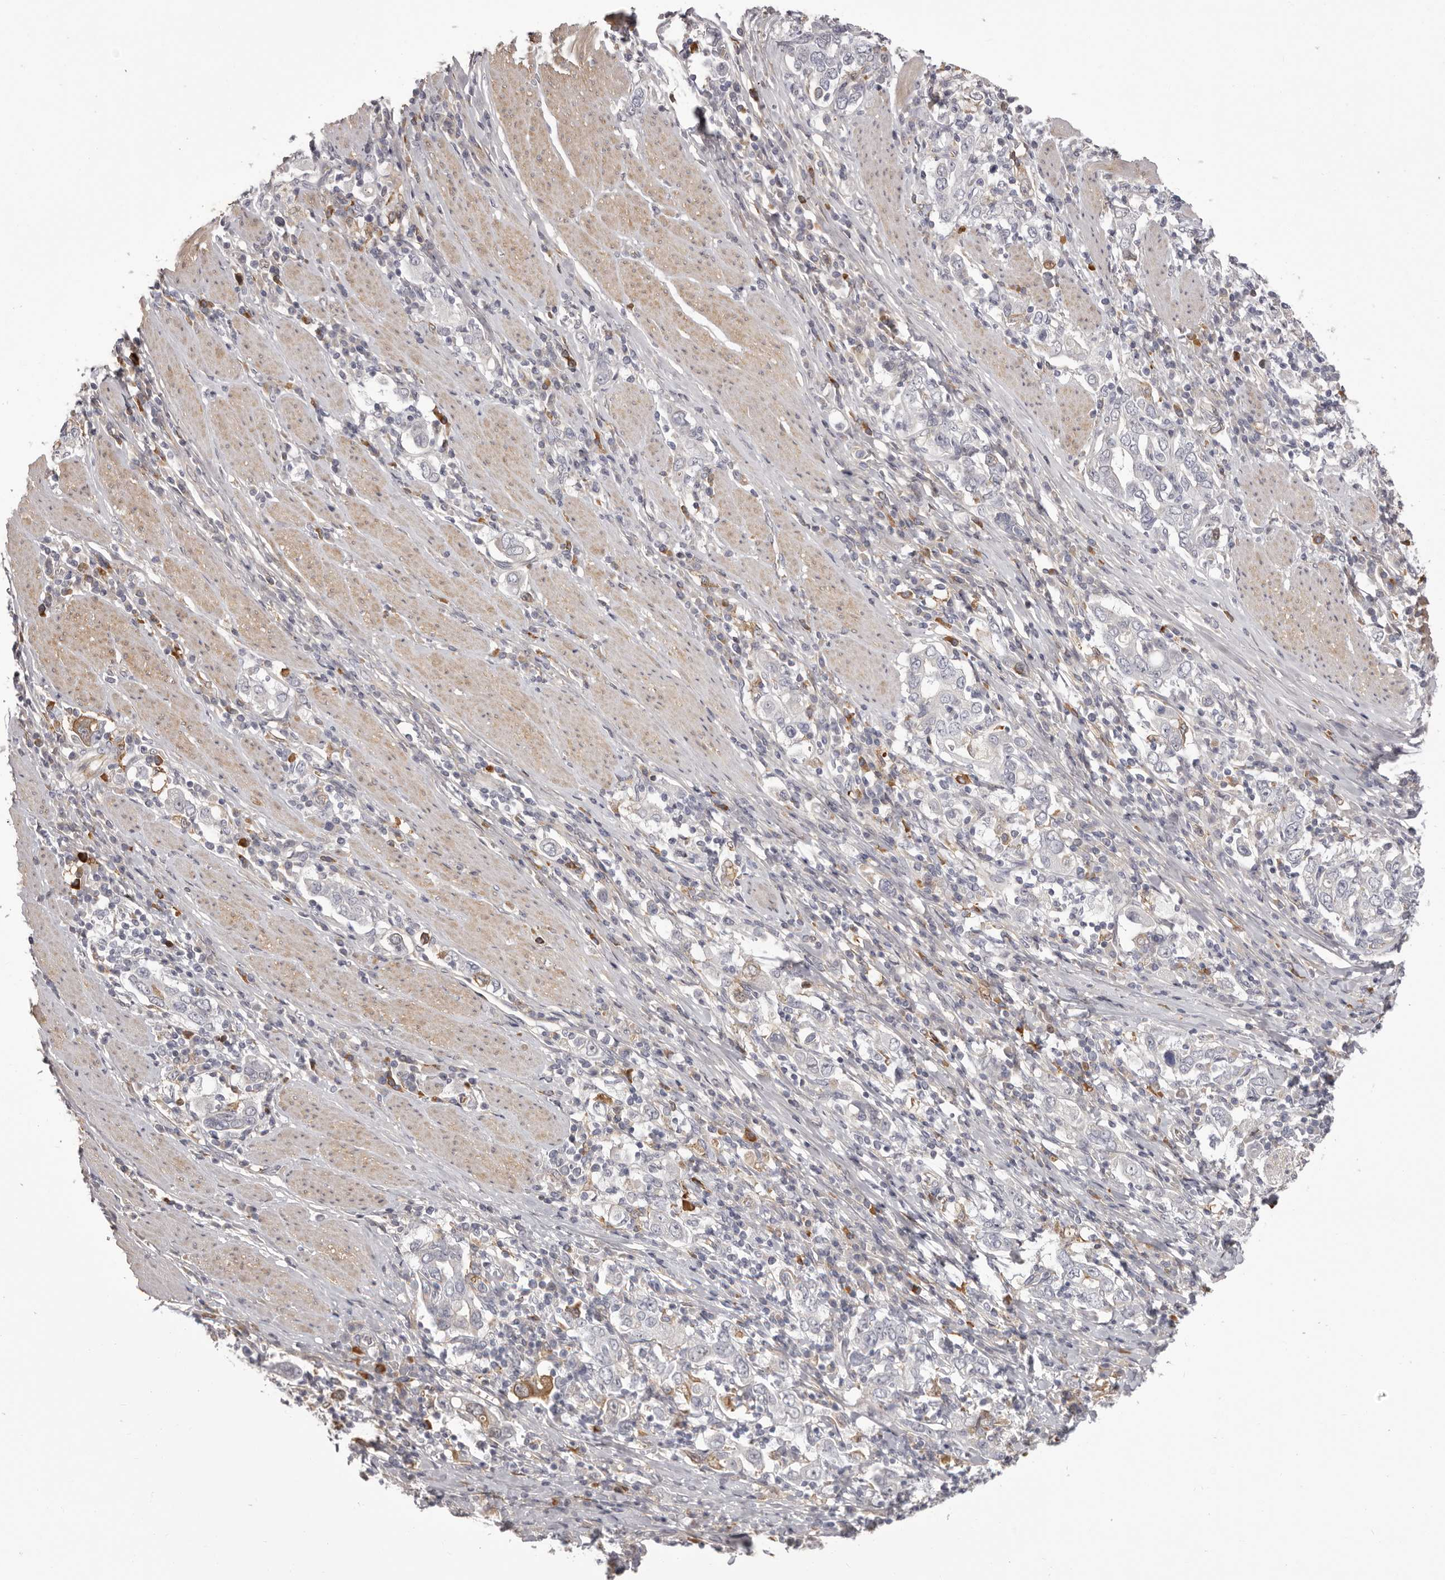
{"staining": {"intensity": "moderate", "quantity": "<25%", "location": "cytoplasmic/membranous"}, "tissue": "stomach cancer", "cell_type": "Tumor cells", "image_type": "cancer", "snomed": [{"axis": "morphology", "description": "Adenocarcinoma, NOS"}, {"axis": "topography", "description": "Stomach, upper"}], "caption": "Tumor cells display moderate cytoplasmic/membranous expression in about <25% of cells in adenocarcinoma (stomach).", "gene": "OTUD3", "patient": {"sex": "male", "age": 62}}